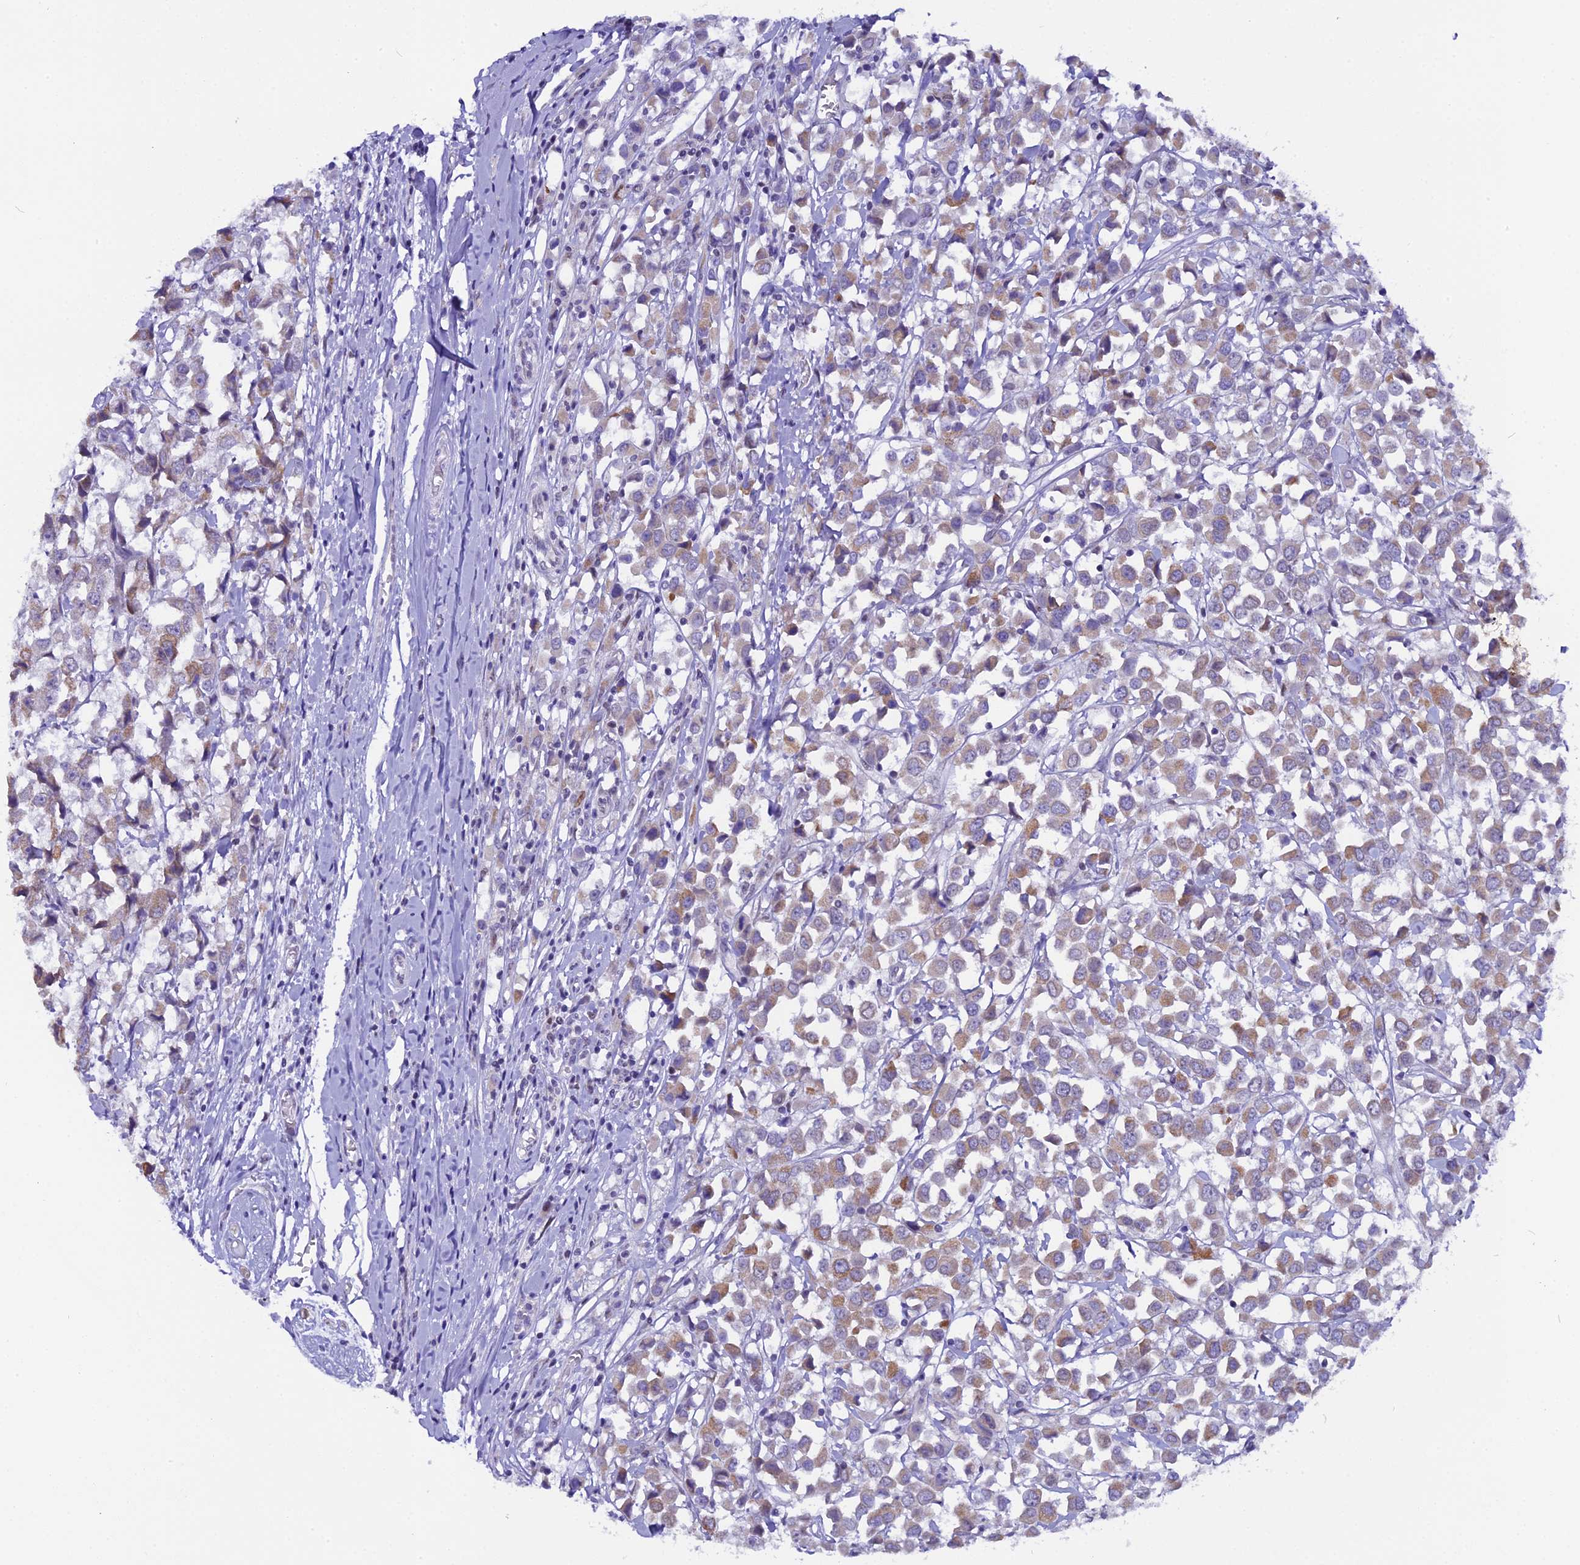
{"staining": {"intensity": "weak", "quantity": ">75%", "location": "cytoplasmic/membranous"}, "tissue": "breast cancer", "cell_type": "Tumor cells", "image_type": "cancer", "snomed": [{"axis": "morphology", "description": "Duct carcinoma"}, {"axis": "topography", "description": "Breast"}], "caption": "Weak cytoplasmic/membranous positivity for a protein is appreciated in approximately >75% of tumor cells of breast cancer using immunohistochemistry.", "gene": "OSGEP", "patient": {"sex": "female", "age": 61}}